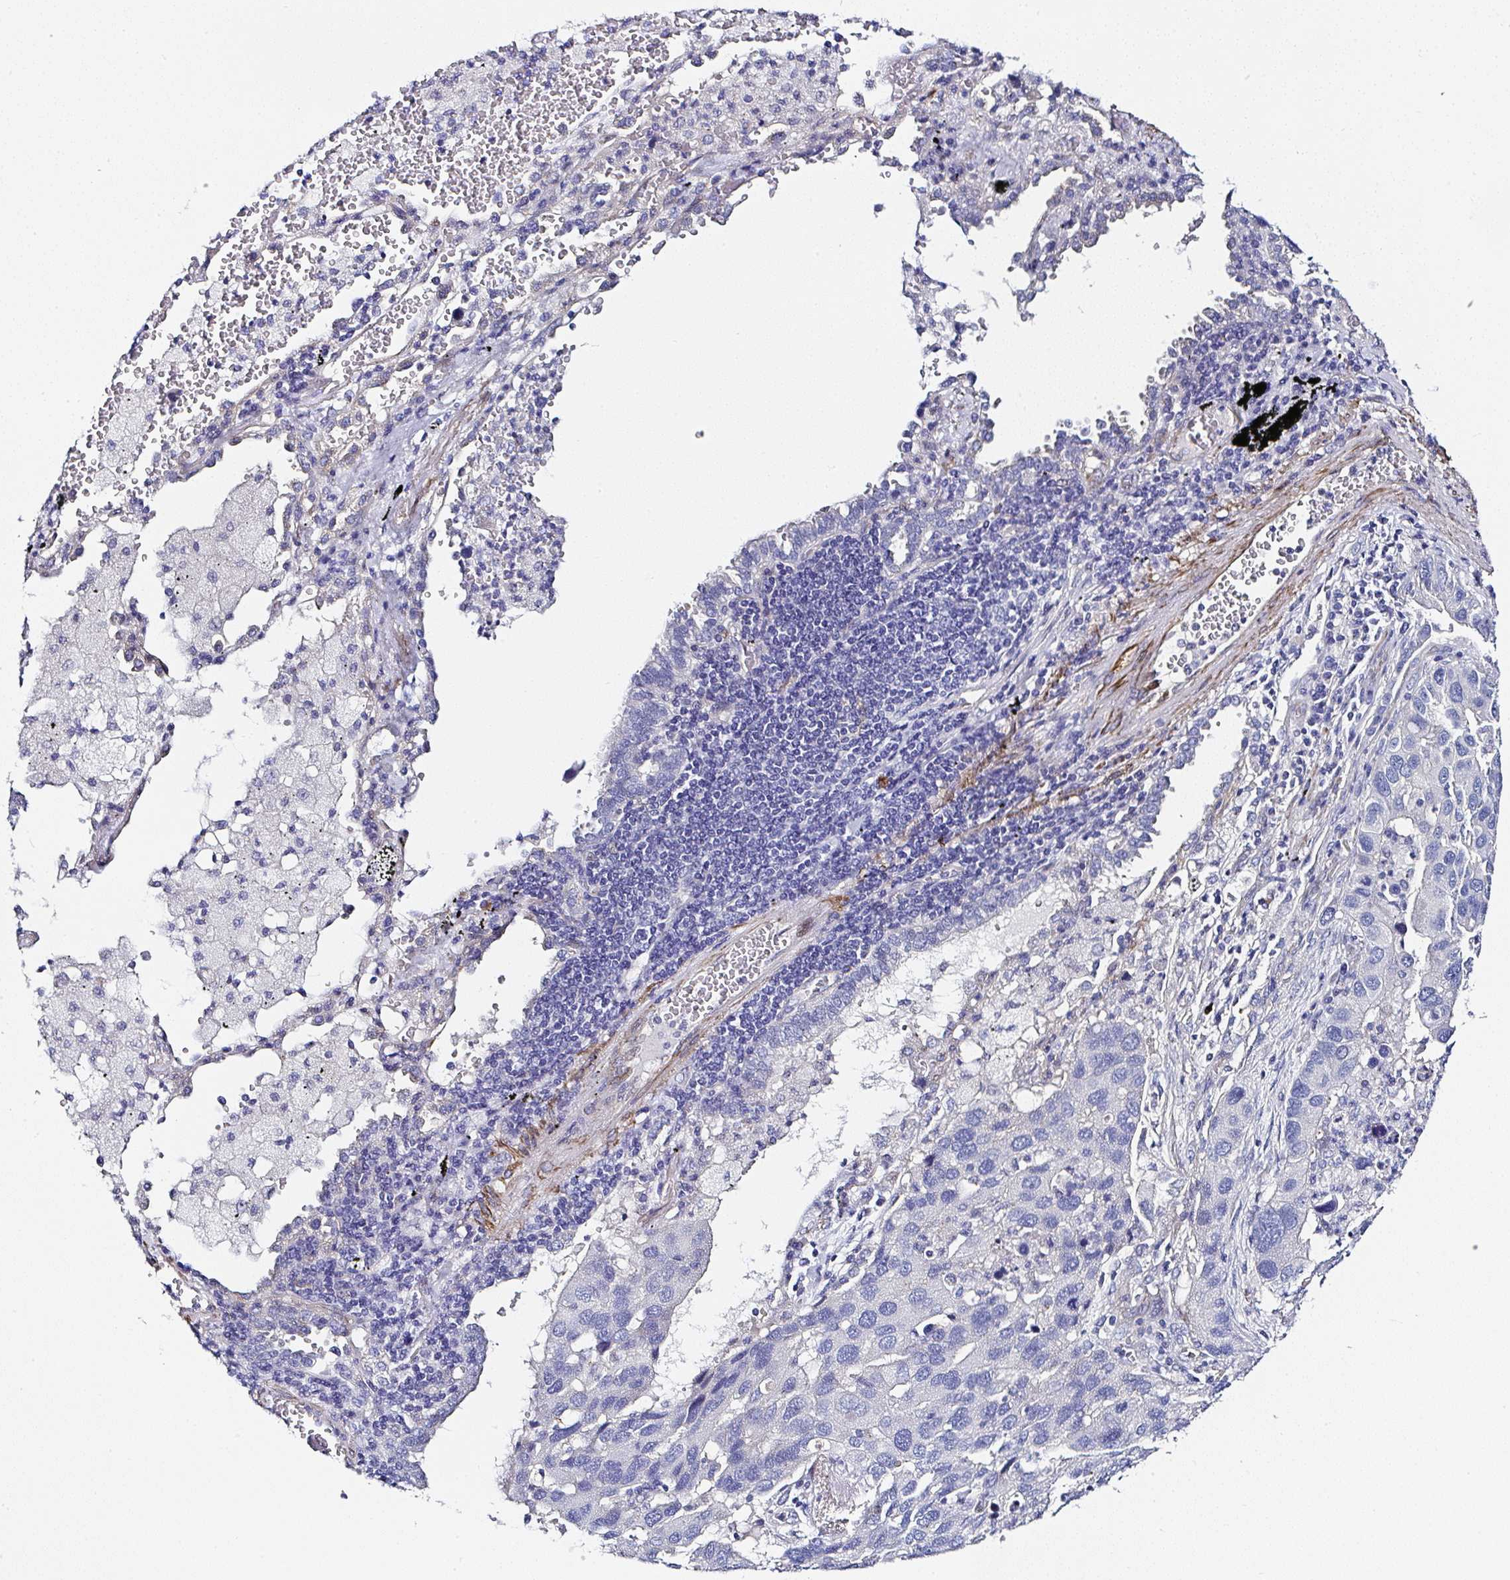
{"staining": {"intensity": "negative", "quantity": "none", "location": "none"}, "tissue": "lung cancer", "cell_type": "Tumor cells", "image_type": "cancer", "snomed": [{"axis": "morphology", "description": "Aneuploidy"}, {"axis": "morphology", "description": "Adenocarcinoma, NOS"}, {"axis": "topography", "description": "Lymph node"}, {"axis": "topography", "description": "Lung"}], "caption": "Image shows no protein expression in tumor cells of lung cancer (adenocarcinoma) tissue. The staining is performed using DAB brown chromogen with nuclei counter-stained in using hematoxylin.", "gene": "PPFIA4", "patient": {"sex": "female", "age": 74}}